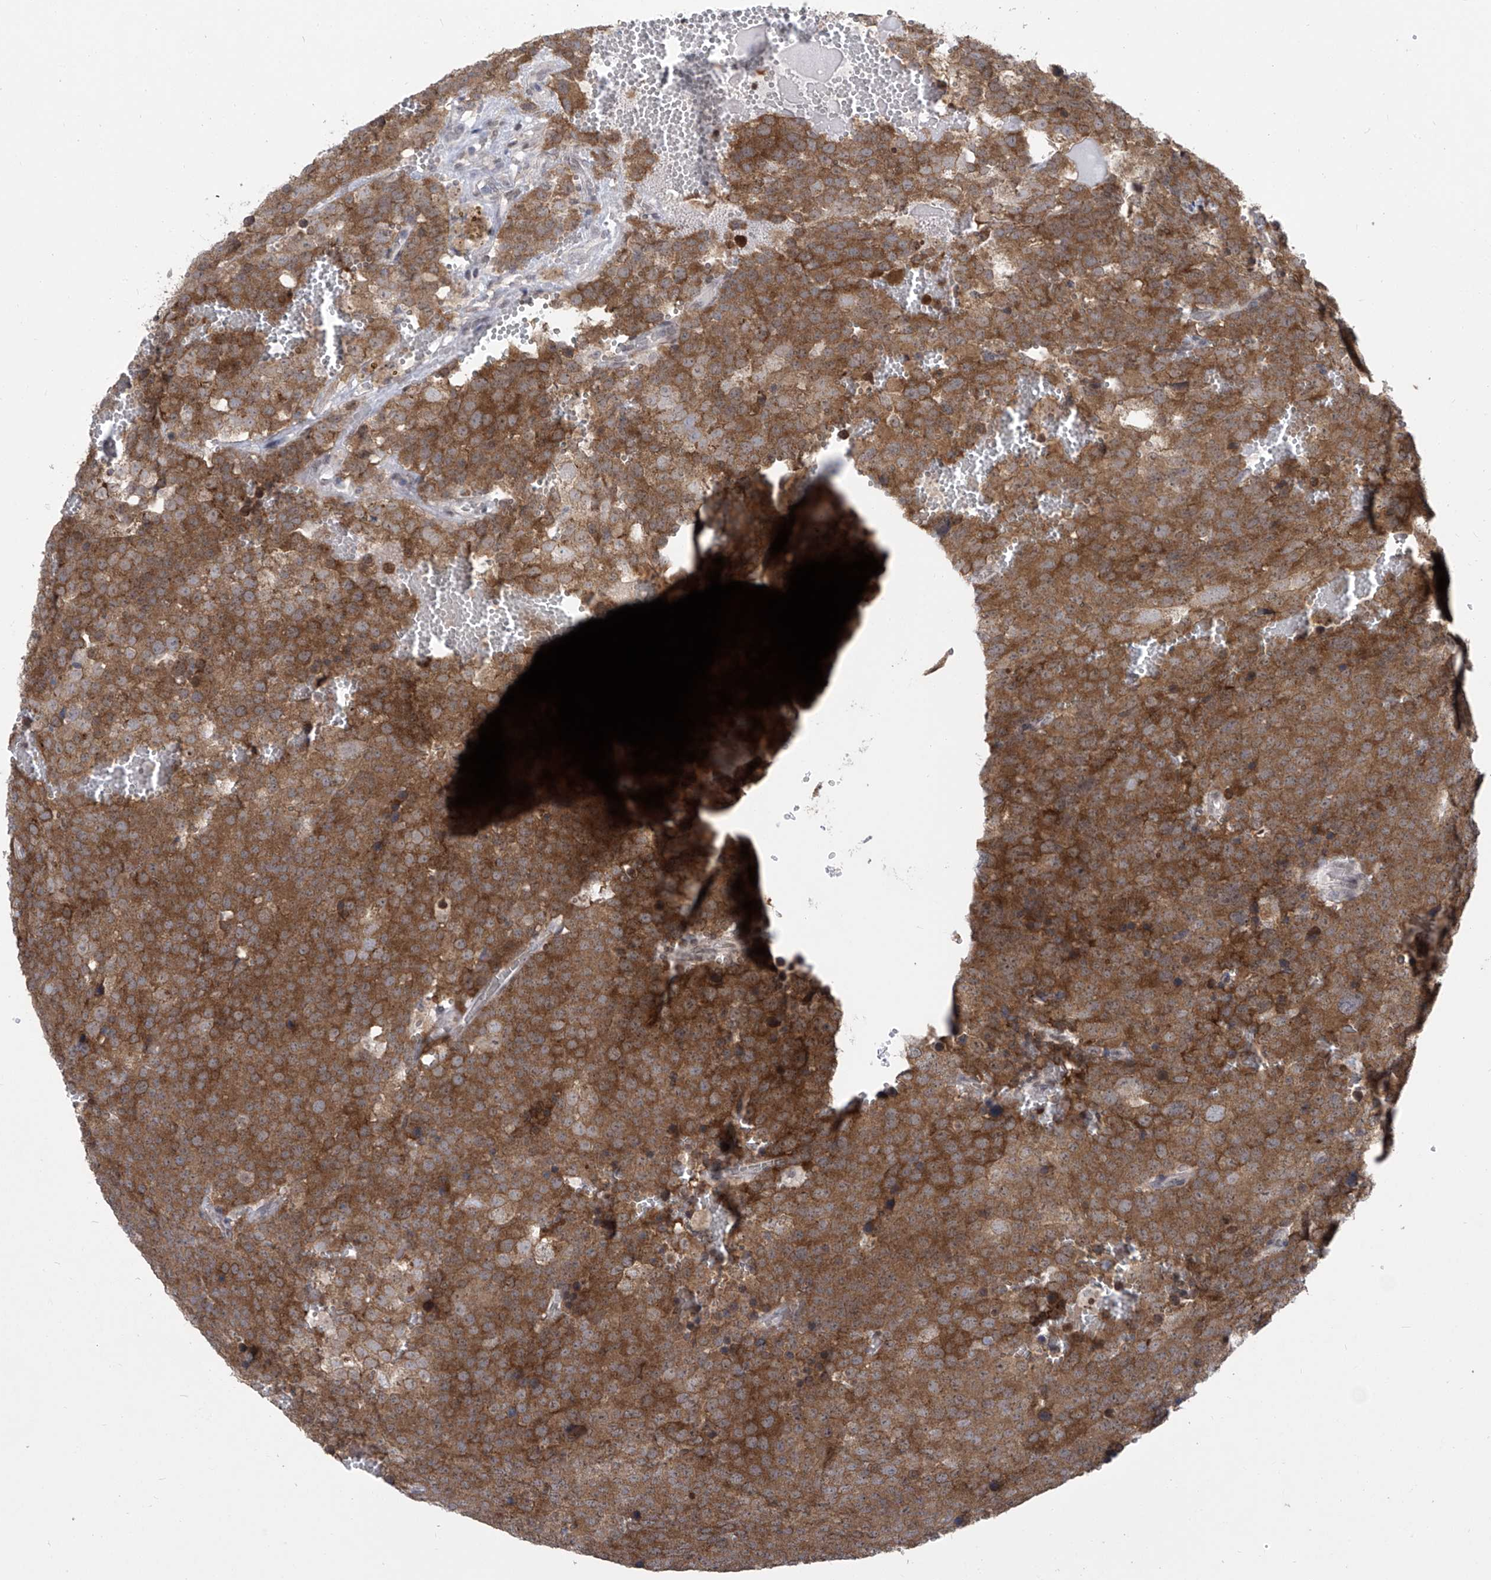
{"staining": {"intensity": "strong", "quantity": ">75%", "location": "cytoplasmic/membranous"}, "tissue": "testis cancer", "cell_type": "Tumor cells", "image_type": "cancer", "snomed": [{"axis": "morphology", "description": "Seminoma, NOS"}, {"axis": "topography", "description": "Testis"}], "caption": "Tumor cells demonstrate strong cytoplasmic/membranous expression in approximately >75% of cells in testis cancer.", "gene": "CETN2", "patient": {"sex": "male", "age": 71}}